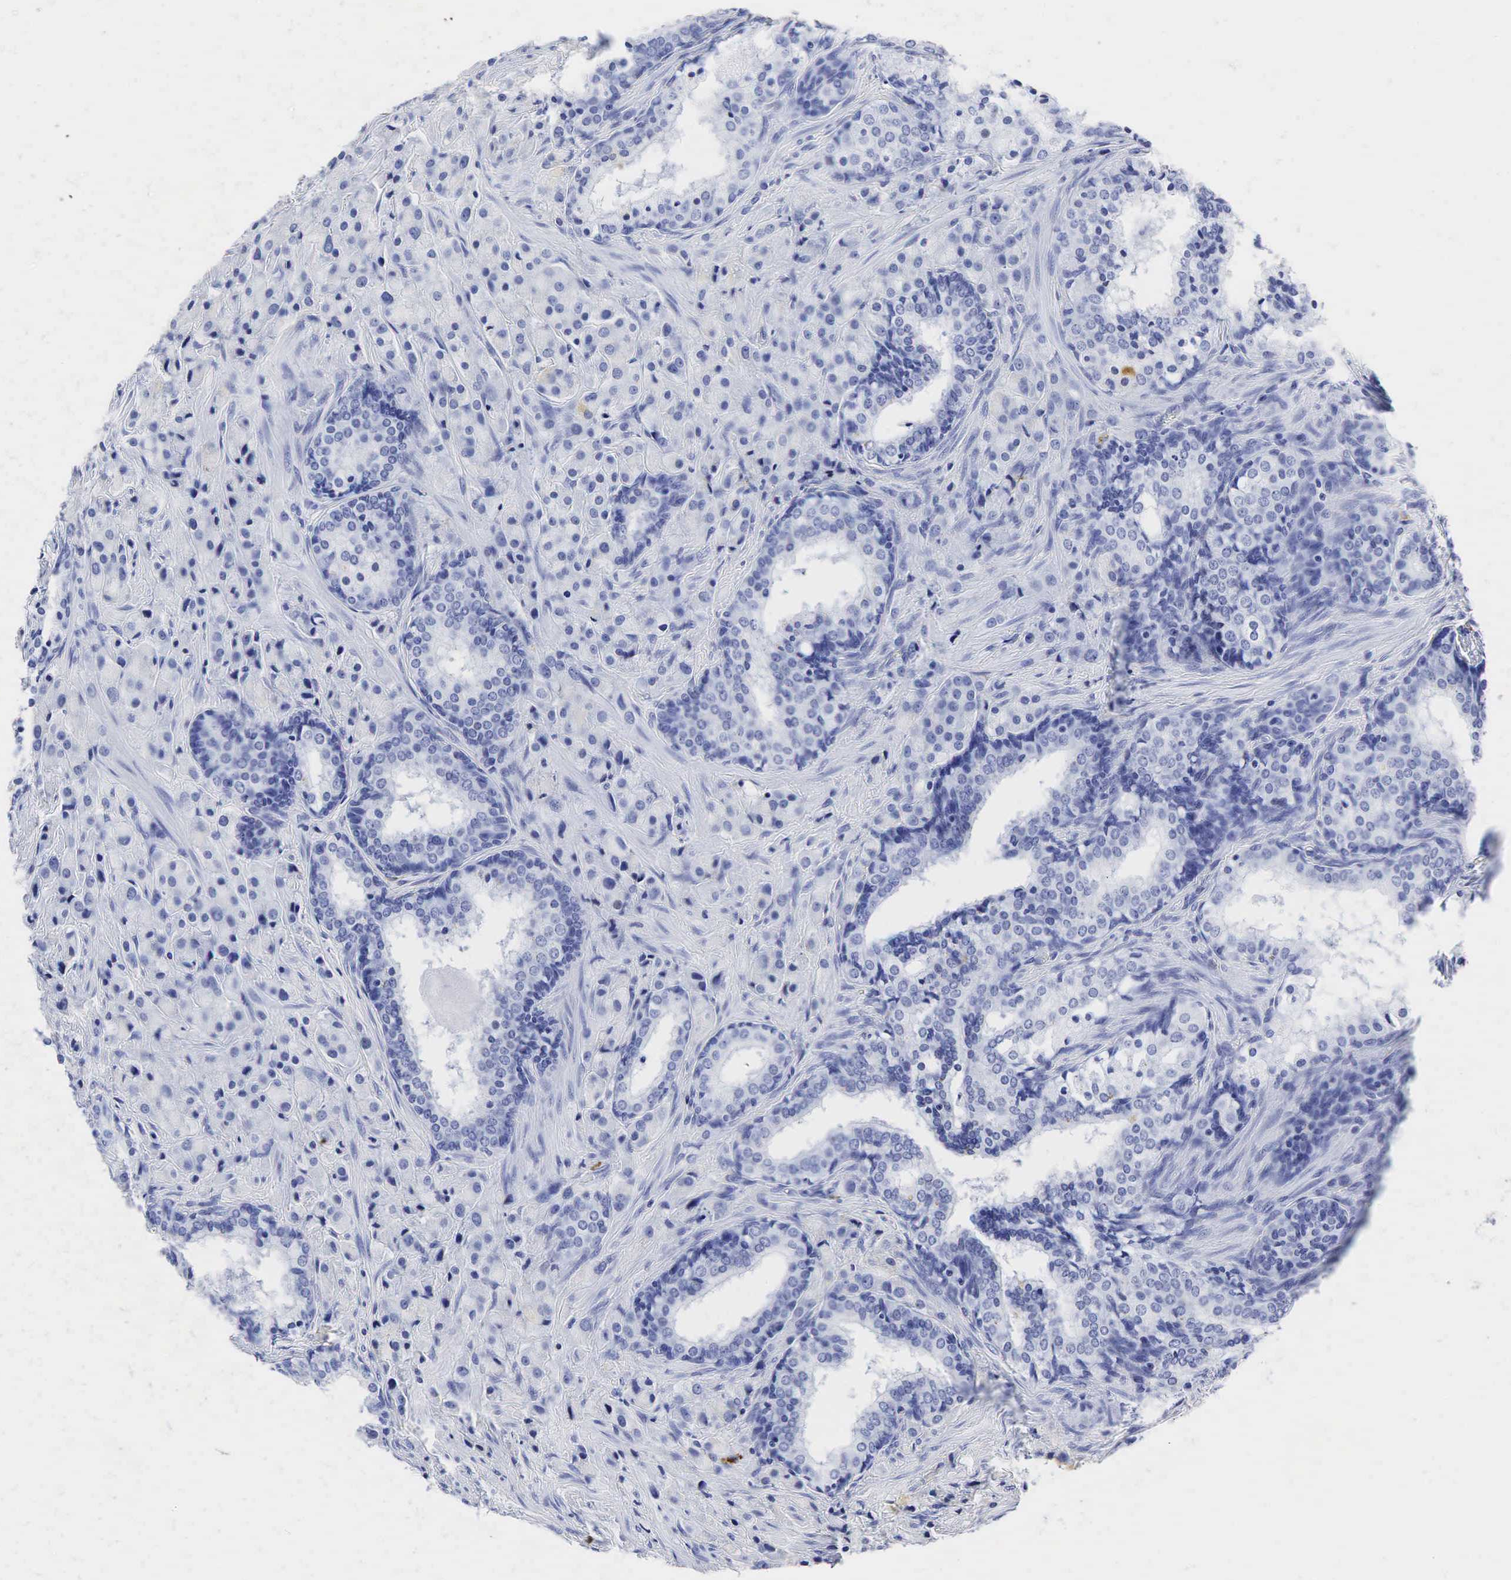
{"staining": {"intensity": "negative", "quantity": "none", "location": "none"}, "tissue": "prostate cancer", "cell_type": "Tumor cells", "image_type": "cancer", "snomed": [{"axis": "morphology", "description": "Adenocarcinoma, Medium grade"}, {"axis": "topography", "description": "Prostate"}], "caption": "Immunohistochemical staining of human prostate adenocarcinoma (medium-grade) displays no significant expression in tumor cells. (IHC, brightfield microscopy, high magnification).", "gene": "LYZ", "patient": {"sex": "male", "age": 70}}